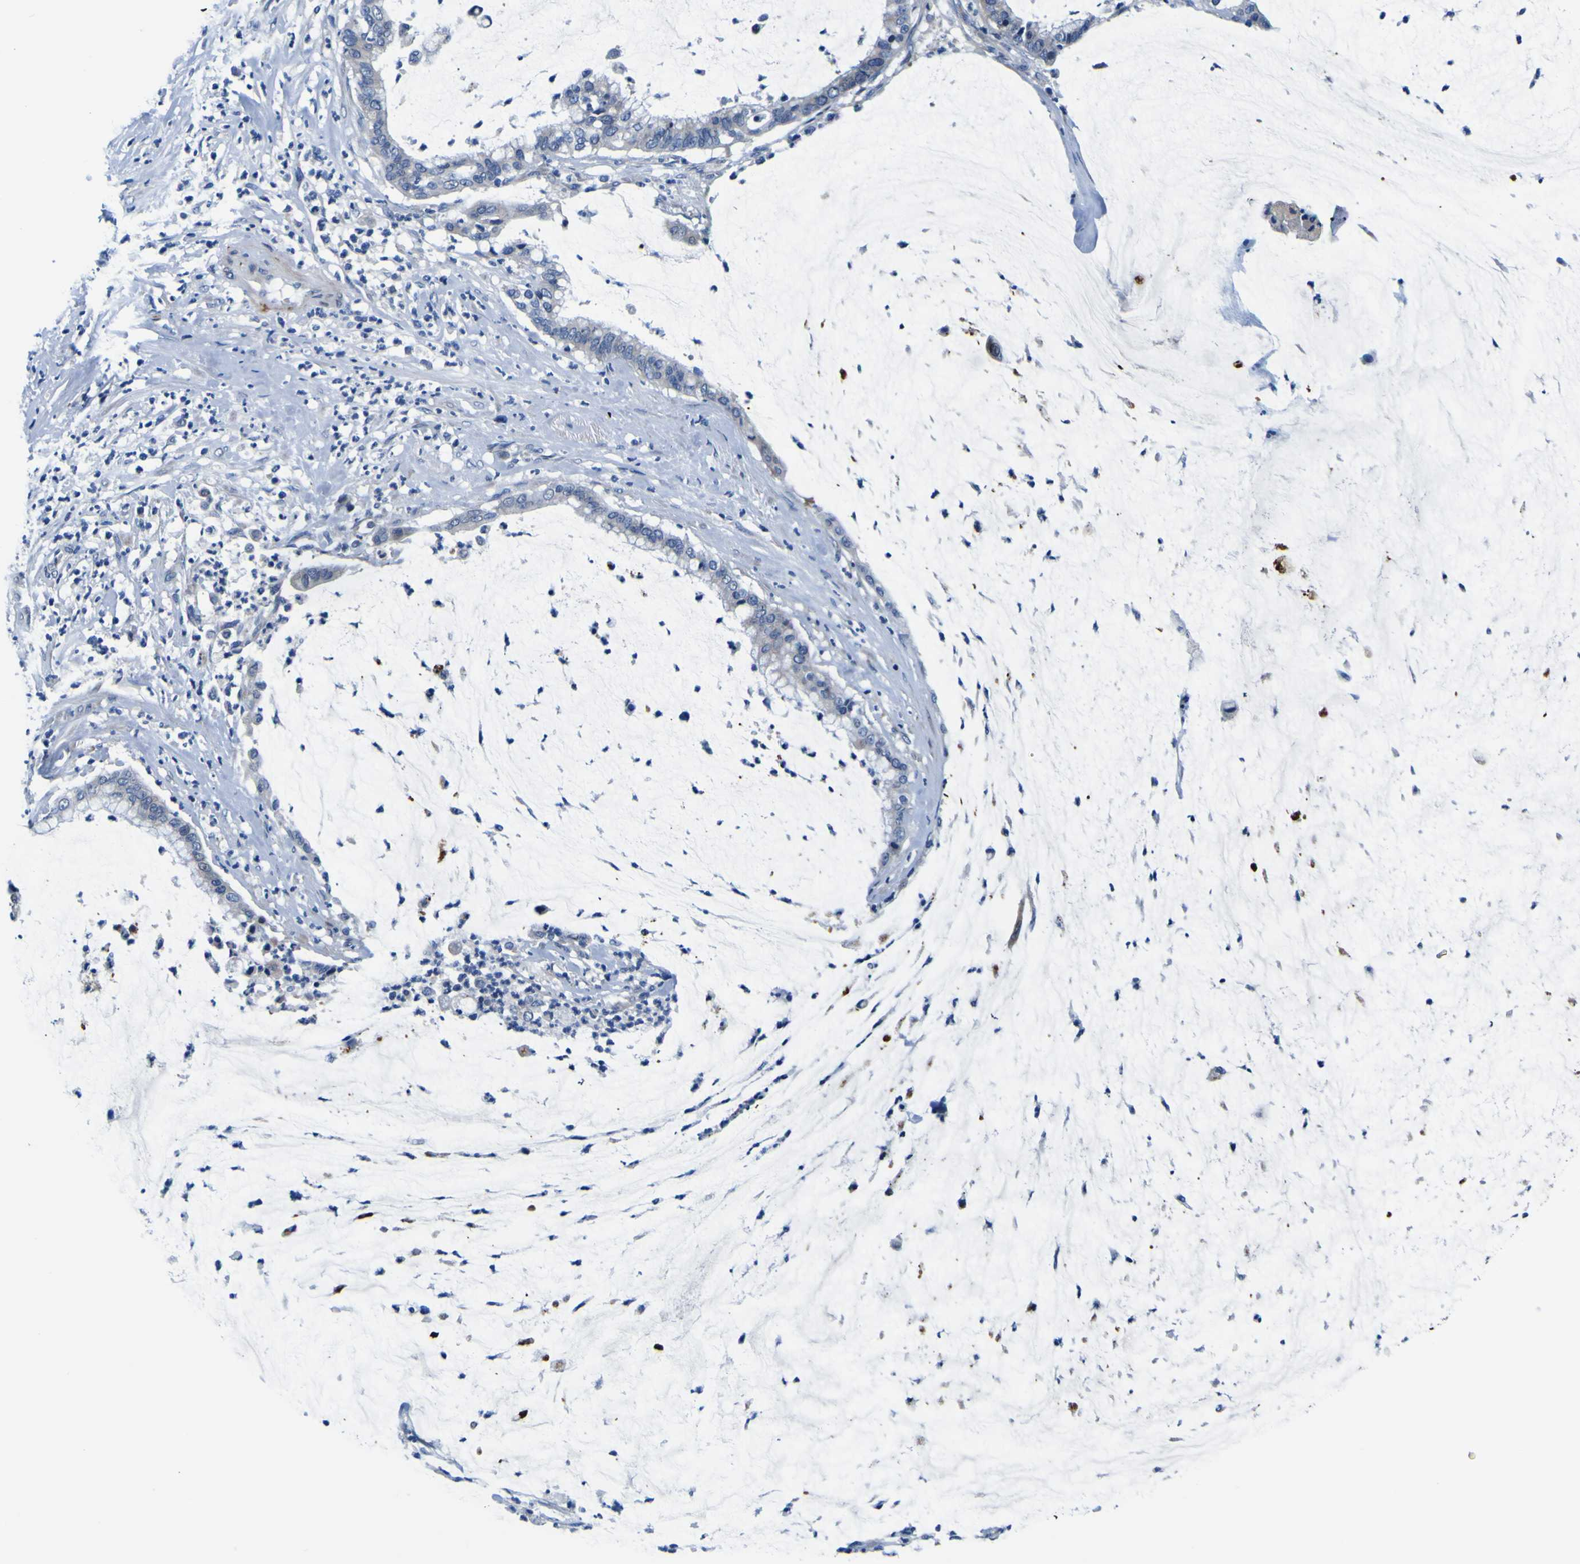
{"staining": {"intensity": "negative", "quantity": "none", "location": "none"}, "tissue": "pancreatic cancer", "cell_type": "Tumor cells", "image_type": "cancer", "snomed": [{"axis": "morphology", "description": "Adenocarcinoma, NOS"}, {"axis": "topography", "description": "Pancreas"}], "caption": "A photomicrograph of pancreatic cancer stained for a protein demonstrates no brown staining in tumor cells.", "gene": "AGAP3", "patient": {"sex": "male", "age": 41}}